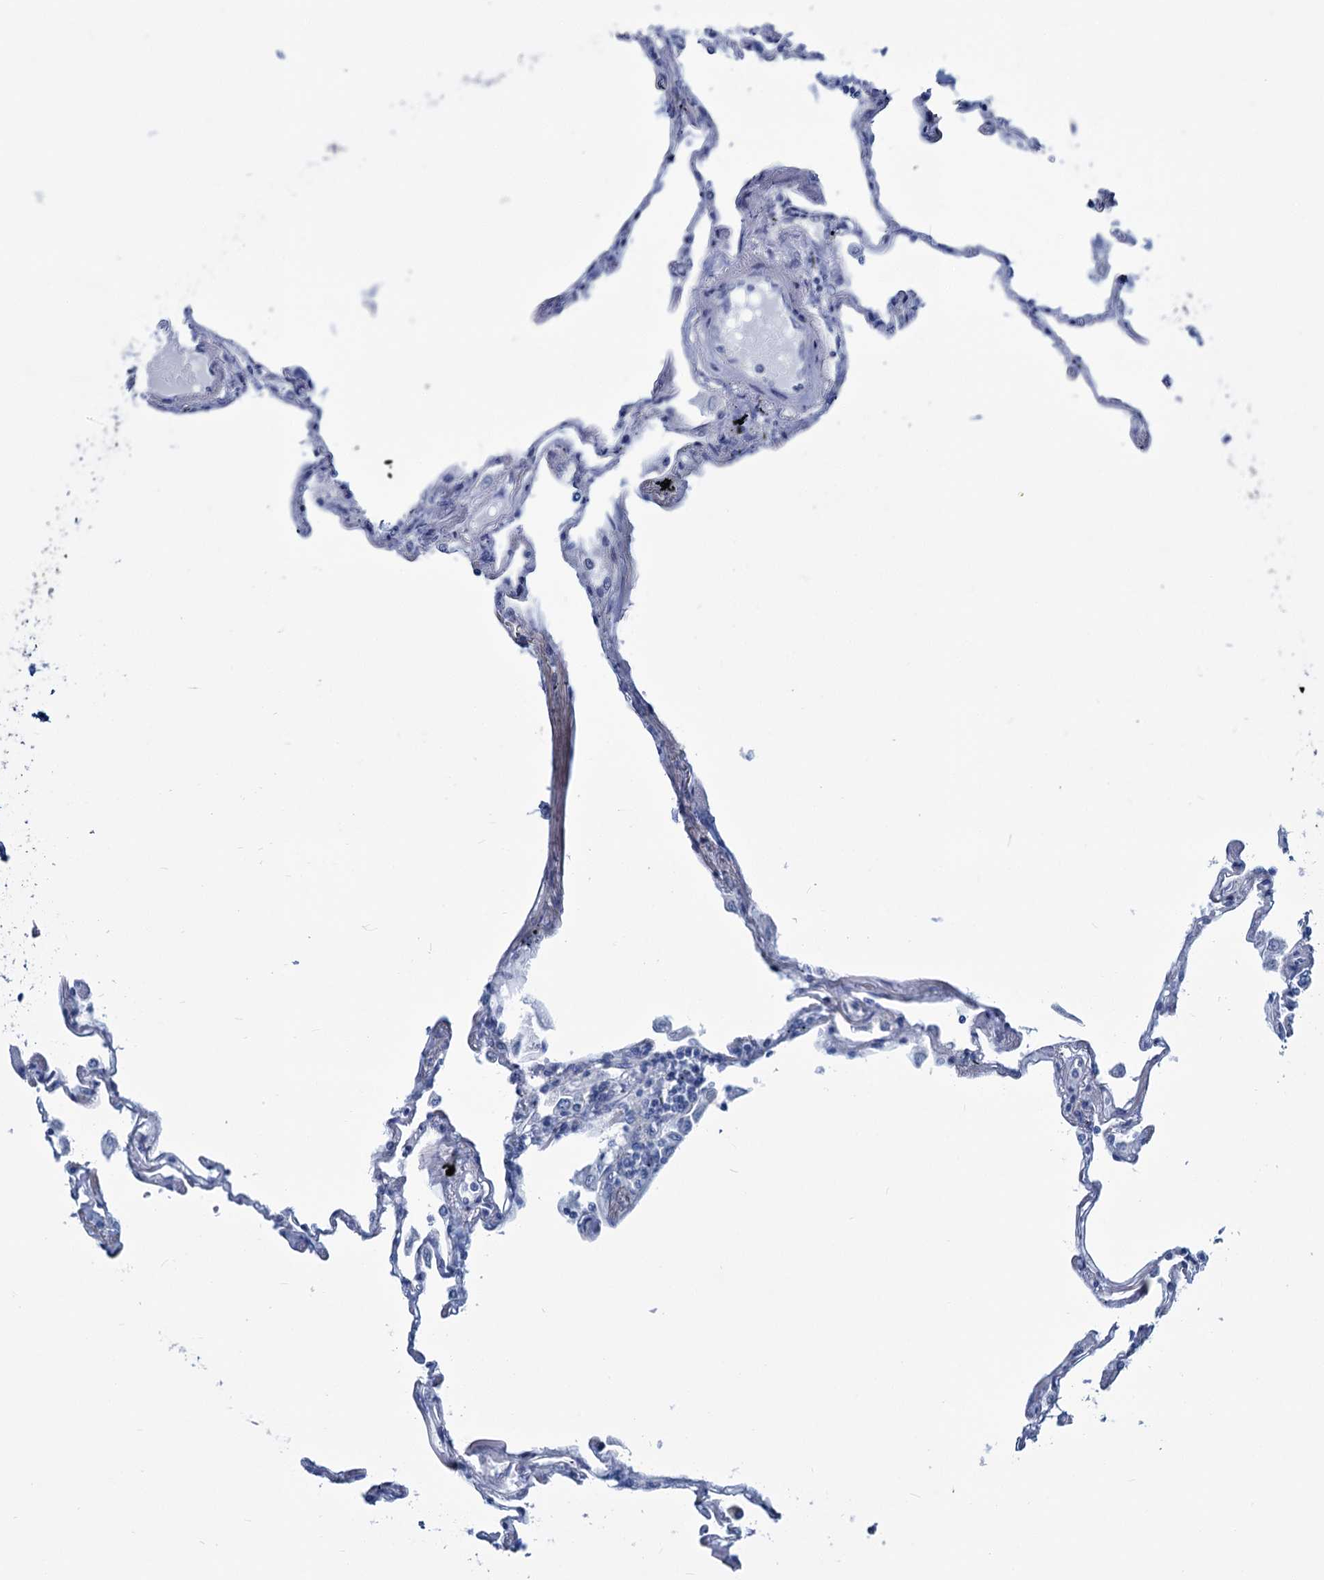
{"staining": {"intensity": "negative", "quantity": "none", "location": "none"}, "tissue": "lung", "cell_type": "Alveolar cells", "image_type": "normal", "snomed": [{"axis": "morphology", "description": "Normal tissue, NOS"}, {"axis": "topography", "description": "Lung"}], "caption": "IHC of benign lung demonstrates no staining in alveolar cells.", "gene": "SLC1A3", "patient": {"sex": "female", "age": 67}}